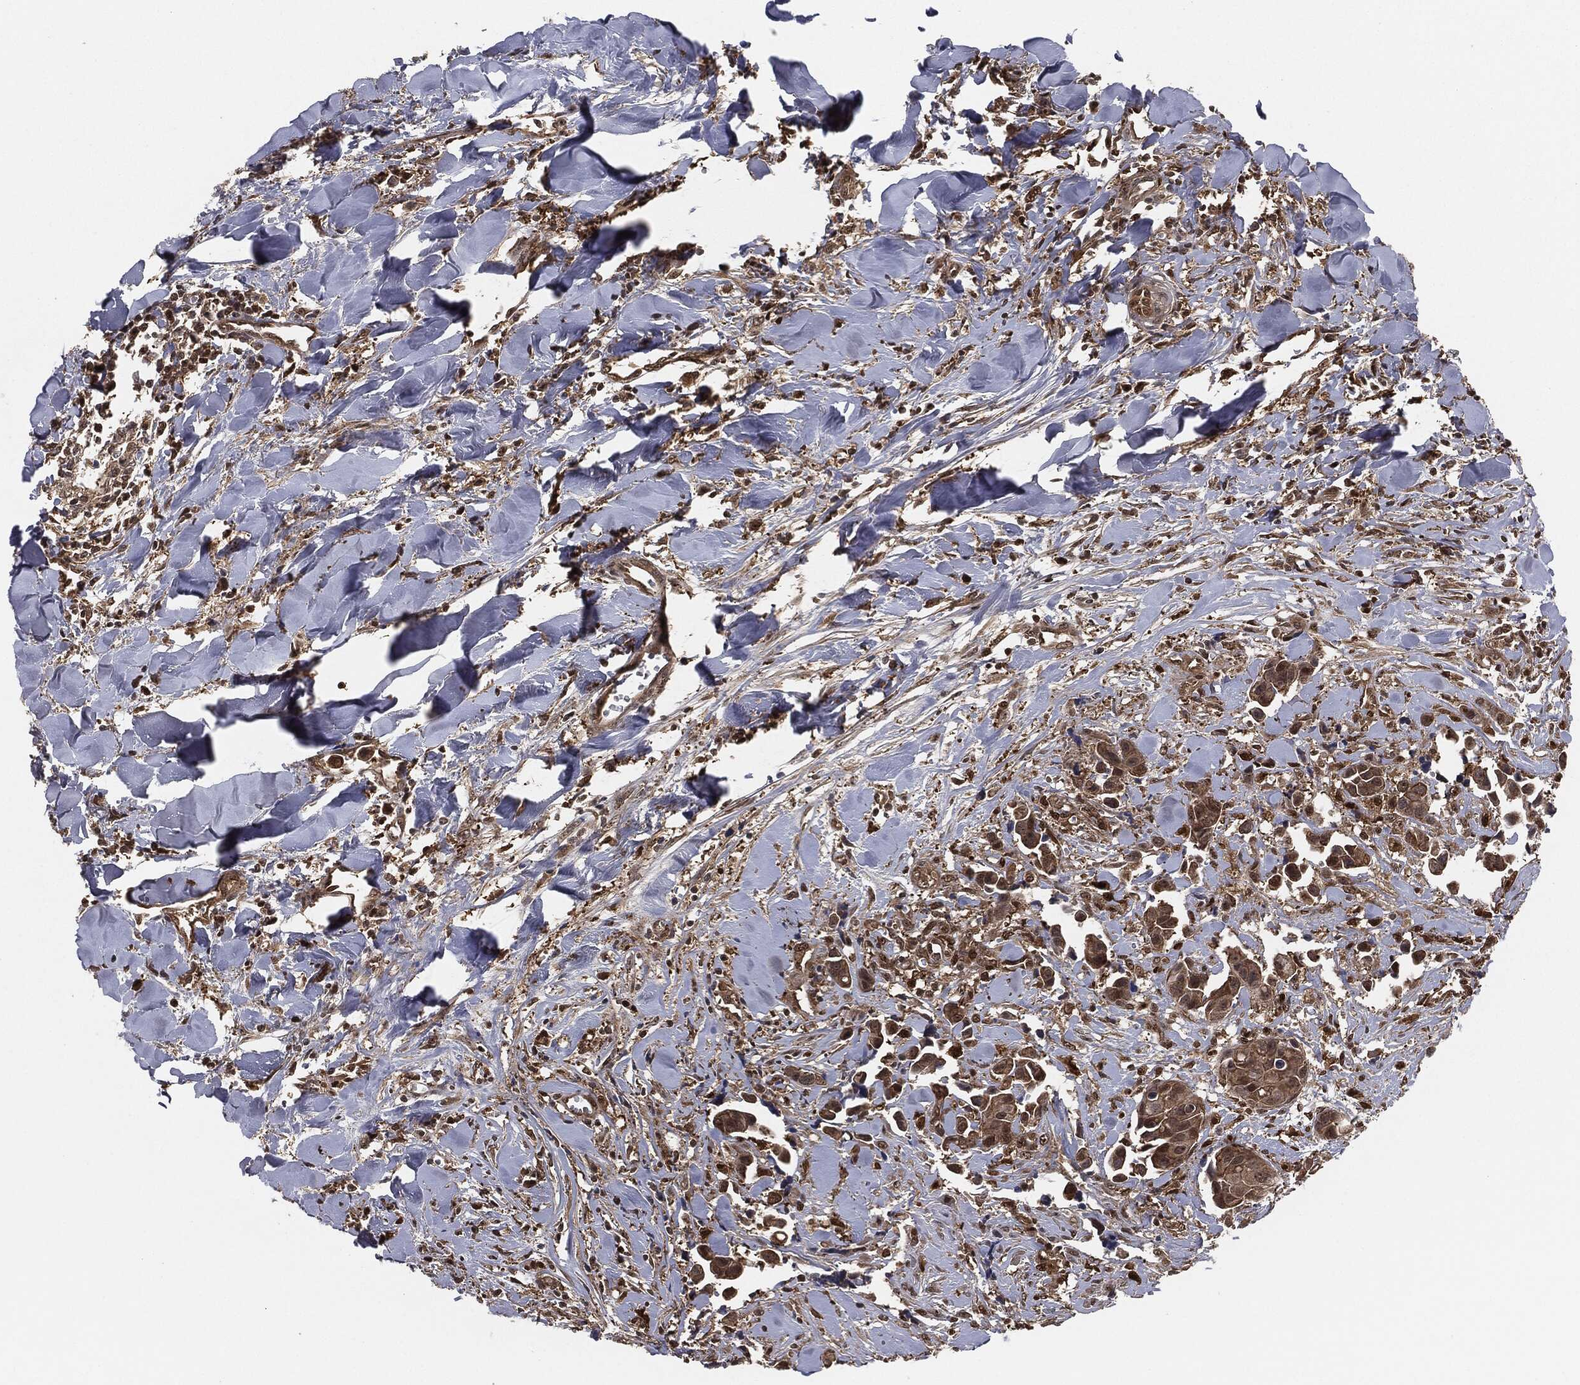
{"staining": {"intensity": "moderate", "quantity": "<25%", "location": "nuclear"}, "tissue": "head and neck cancer", "cell_type": "Tumor cells", "image_type": "cancer", "snomed": [{"axis": "morphology", "description": "Adenocarcinoma, NOS"}, {"axis": "topography", "description": "Head-Neck"}], "caption": "Human head and neck cancer stained with a protein marker shows moderate staining in tumor cells.", "gene": "CAPRIN2", "patient": {"sex": "male", "age": 76}}